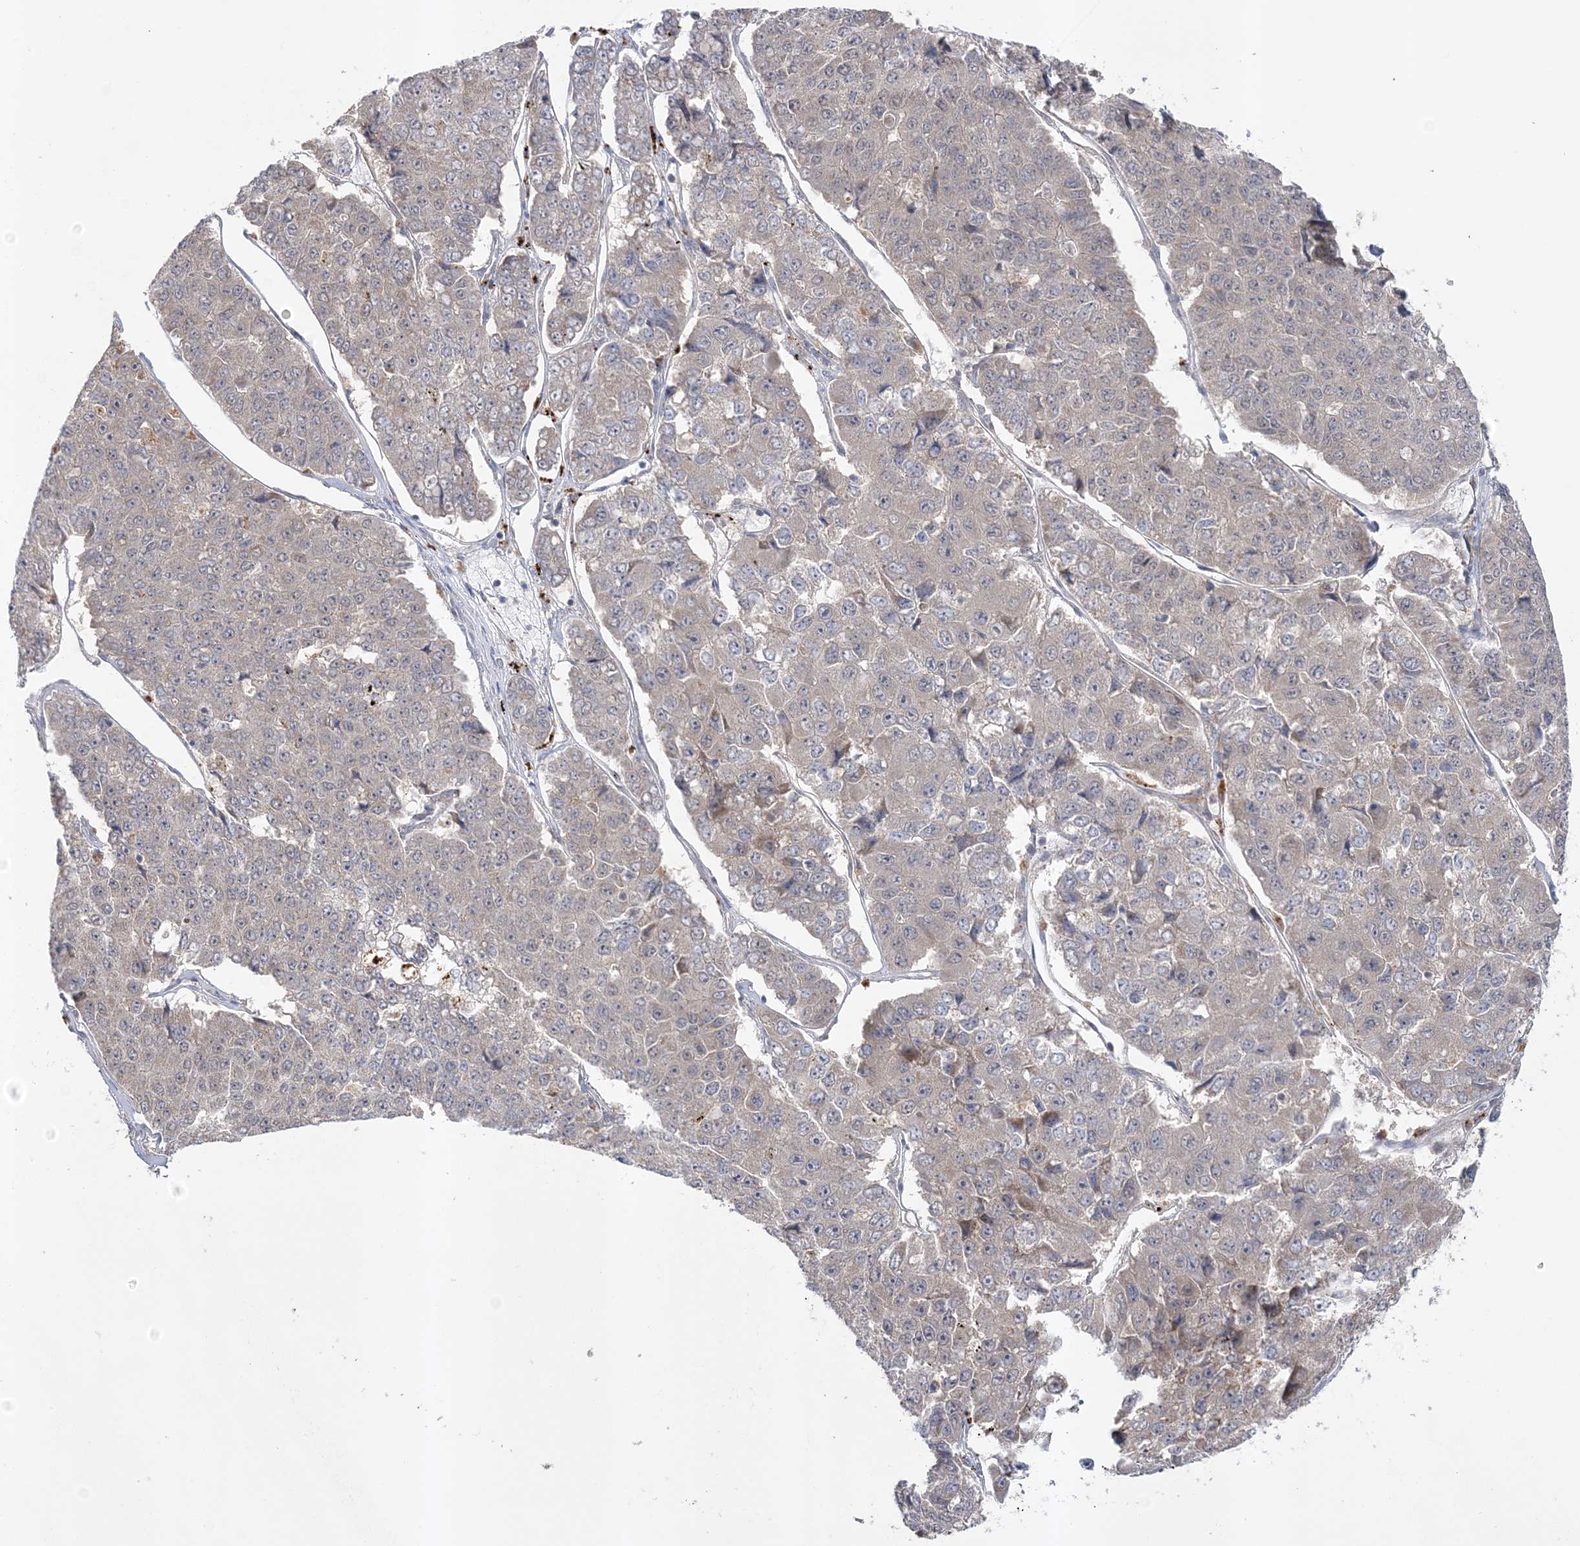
{"staining": {"intensity": "weak", "quantity": "25%-75%", "location": "cytoplasmic/membranous"}, "tissue": "pancreatic cancer", "cell_type": "Tumor cells", "image_type": "cancer", "snomed": [{"axis": "morphology", "description": "Adenocarcinoma, NOS"}, {"axis": "topography", "description": "Pancreas"}], "caption": "The micrograph exhibits a brown stain indicating the presence of a protein in the cytoplasmic/membranous of tumor cells in pancreatic cancer.", "gene": "MMADHC", "patient": {"sex": "male", "age": 50}}